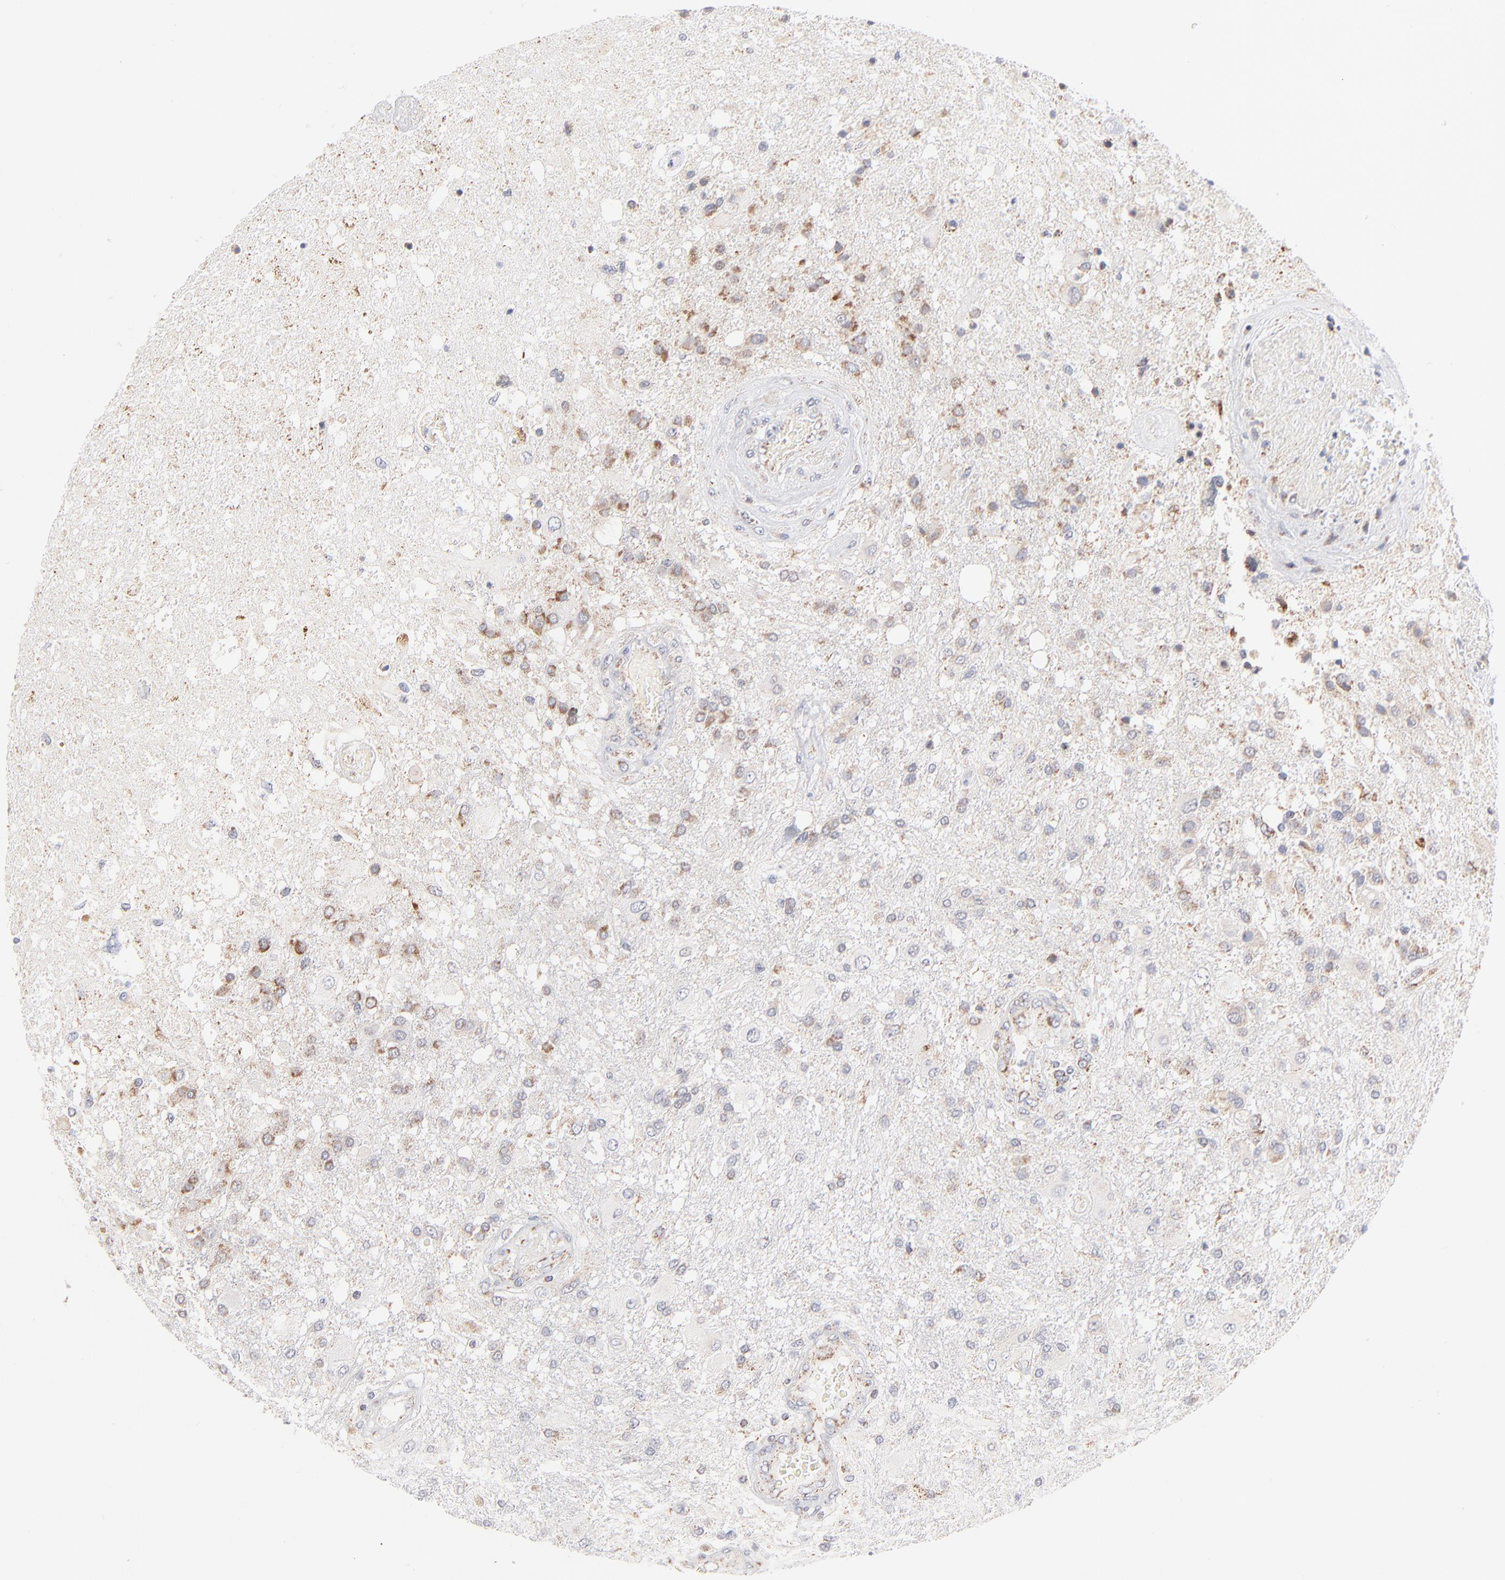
{"staining": {"intensity": "moderate", "quantity": "25%-75%", "location": "cytoplasmic/membranous"}, "tissue": "glioma", "cell_type": "Tumor cells", "image_type": "cancer", "snomed": [{"axis": "morphology", "description": "Glioma, malignant, High grade"}, {"axis": "topography", "description": "Cerebral cortex"}], "caption": "This is an image of IHC staining of glioma, which shows moderate expression in the cytoplasmic/membranous of tumor cells.", "gene": "MRPL58", "patient": {"sex": "male", "age": 79}}